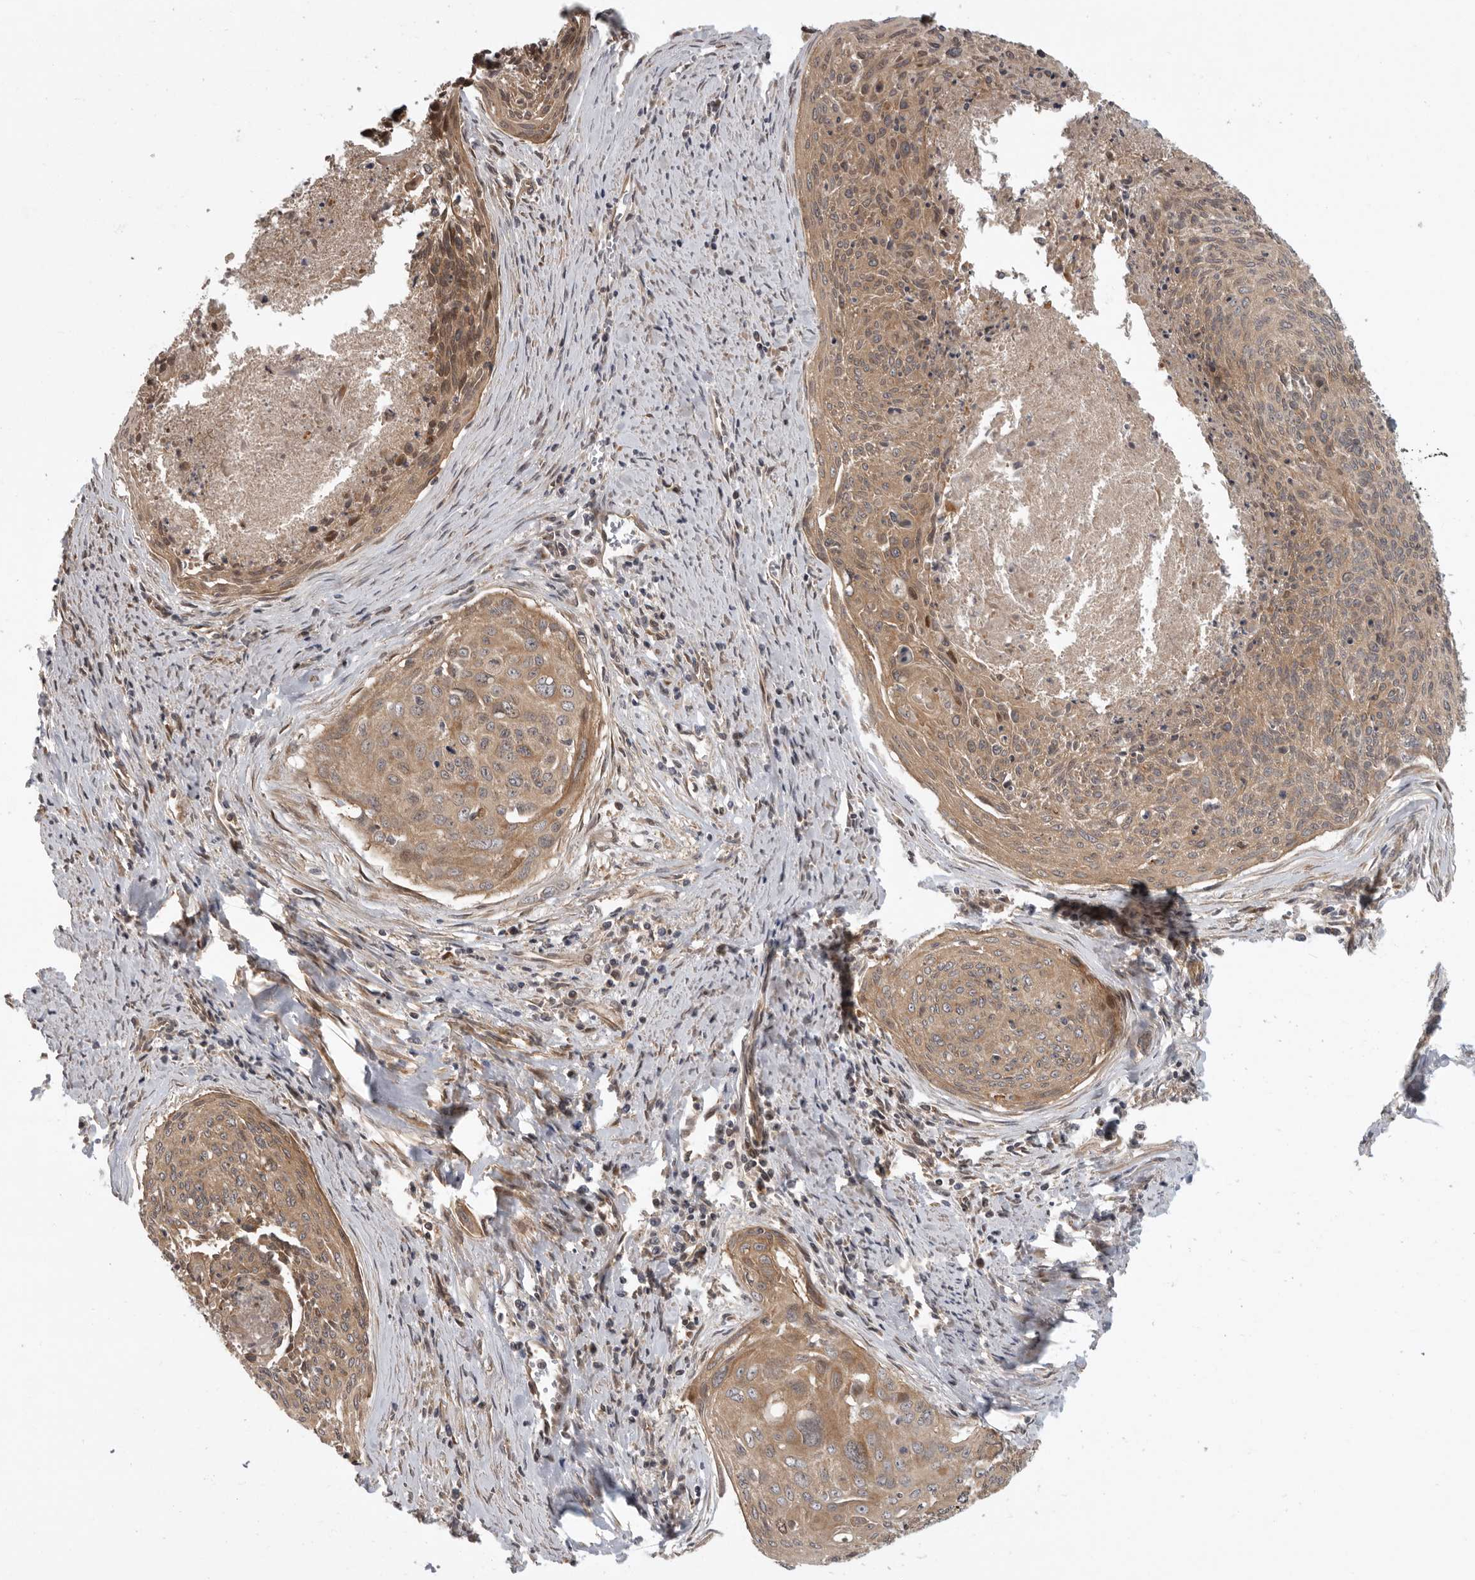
{"staining": {"intensity": "moderate", "quantity": ">75%", "location": "cytoplasmic/membranous"}, "tissue": "cervical cancer", "cell_type": "Tumor cells", "image_type": "cancer", "snomed": [{"axis": "morphology", "description": "Squamous cell carcinoma, NOS"}, {"axis": "topography", "description": "Cervix"}], "caption": "Squamous cell carcinoma (cervical) was stained to show a protein in brown. There is medium levels of moderate cytoplasmic/membranous positivity in approximately >75% of tumor cells. The staining was performed using DAB (3,3'-diaminobenzidine) to visualize the protein expression in brown, while the nuclei were stained in blue with hematoxylin (Magnification: 20x).", "gene": "CUEDC1", "patient": {"sex": "female", "age": 55}}